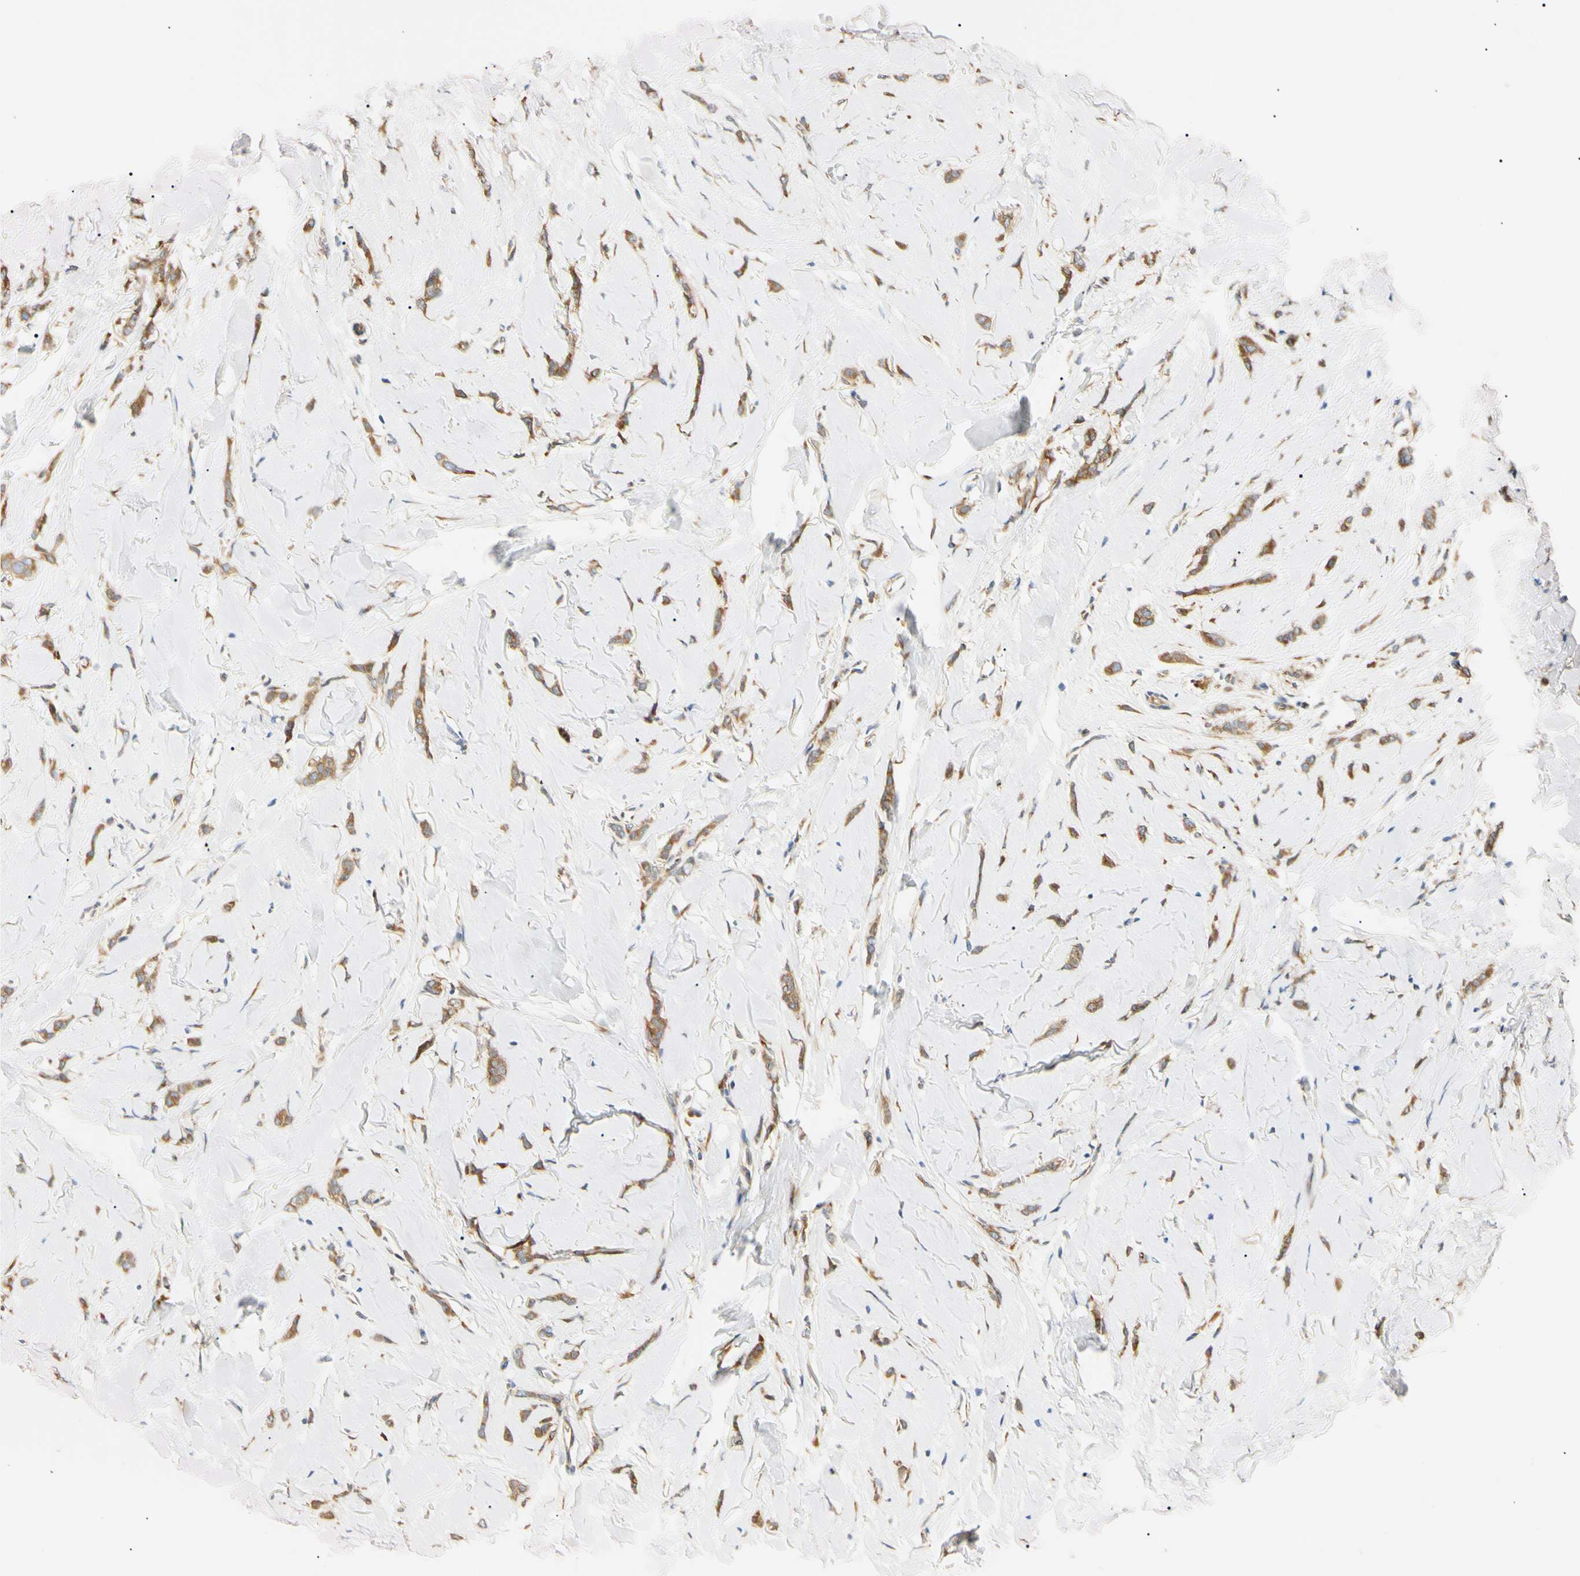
{"staining": {"intensity": "moderate", "quantity": ">75%", "location": "cytoplasmic/membranous"}, "tissue": "breast cancer", "cell_type": "Tumor cells", "image_type": "cancer", "snomed": [{"axis": "morphology", "description": "Lobular carcinoma"}, {"axis": "topography", "description": "Skin"}, {"axis": "topography", "description": "Breast"}], "caption": "Brown immunohistochemical staining in human breast cancer exhibits moderate cytoplasmic/membranous positivity in about >75% of tumor cells.", "gene": "IER3IP1", "patient": {"sex": "female", "age": 46}}